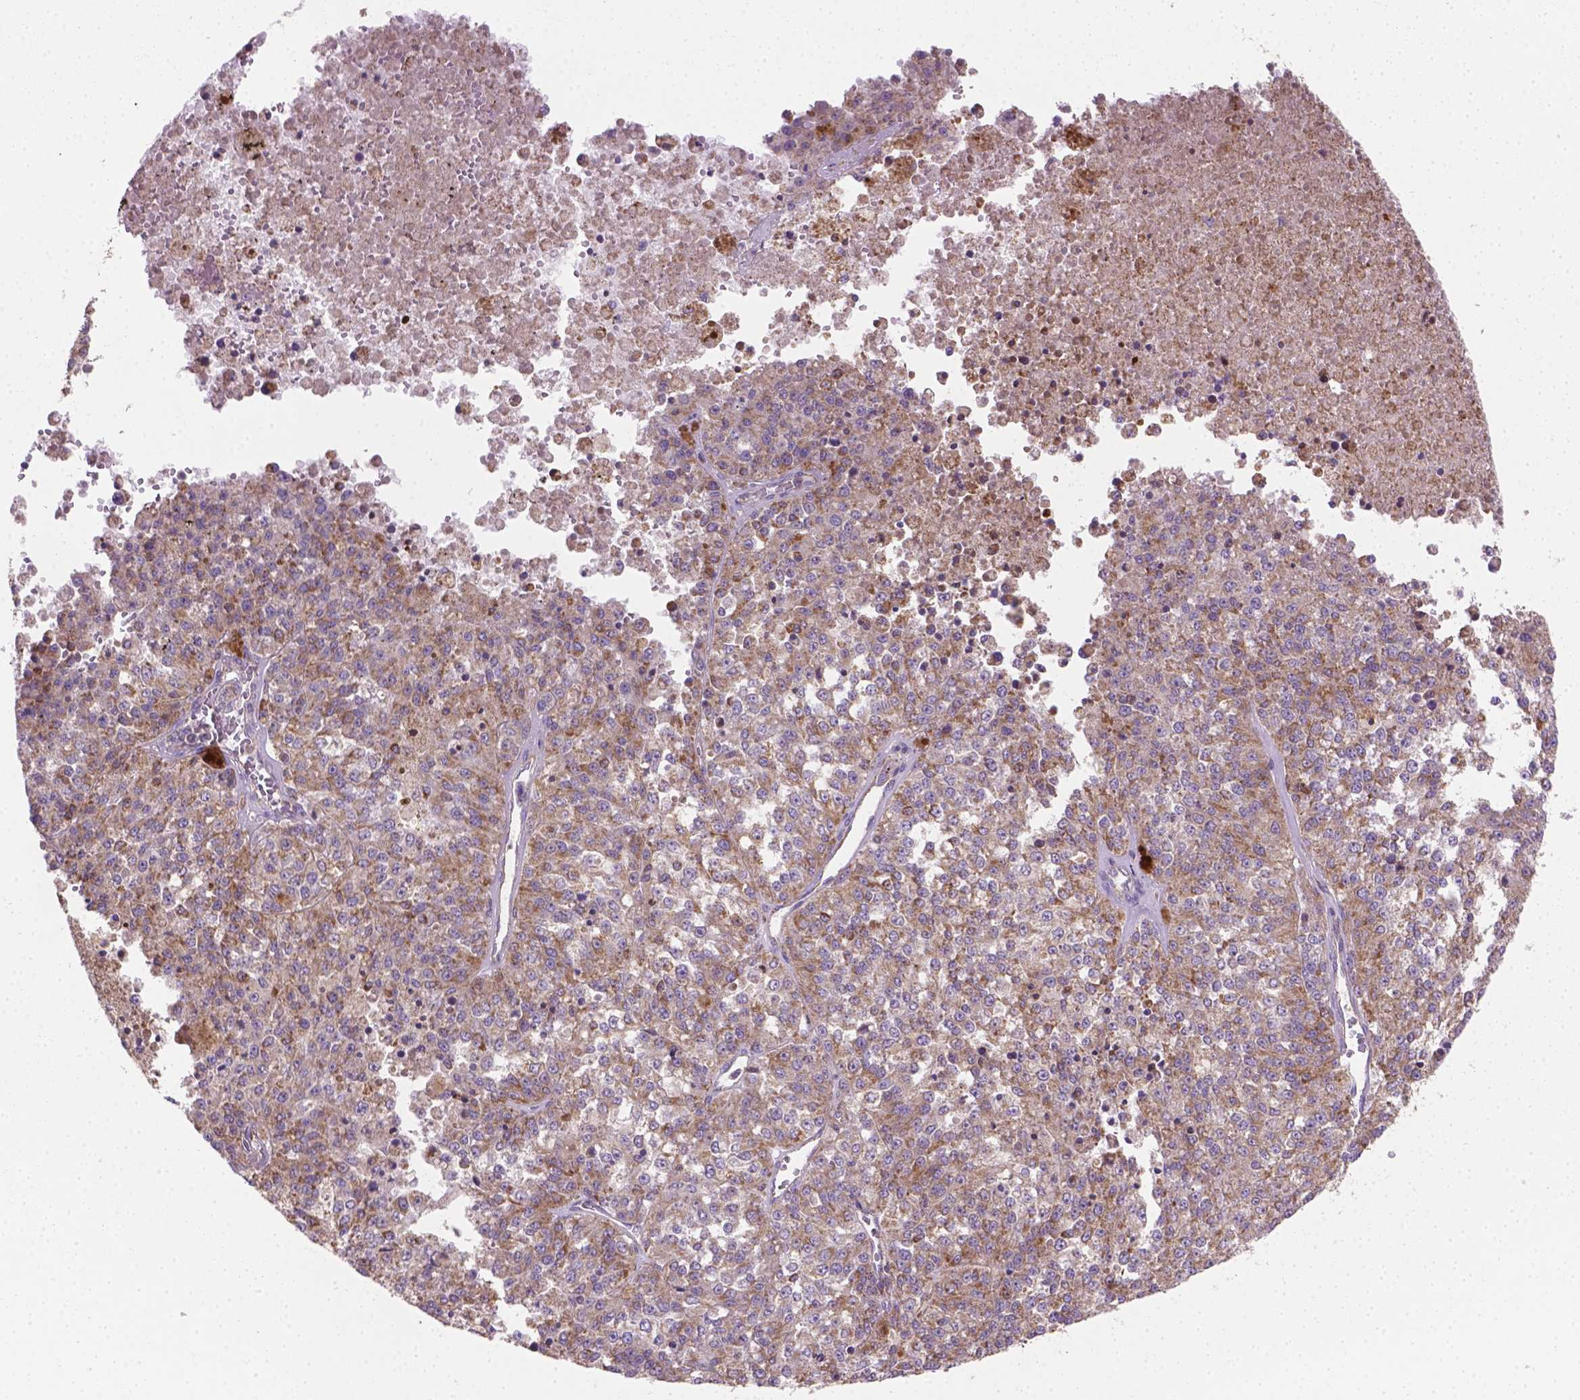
{"staining": {"intensity": "moderate", "quantity": "25%-75%", "location": "cytoplasmic/membranous"}, "tissue": "melanoma", "cell_type": "Tumor cells", "image_type": "cancer", "snomed": [{"axis": "morphology", "description": "Malignant melanoma, Metastatic site"}, {"axis": "topography", "description": "Lymph node"}], "caption": "Human malignant melanoma (metastatic site) stained with a protein marker displays moderate staining in tumor cells.", "gene": "TCAF1", "patient": {"sex": "female", "age": 64}}